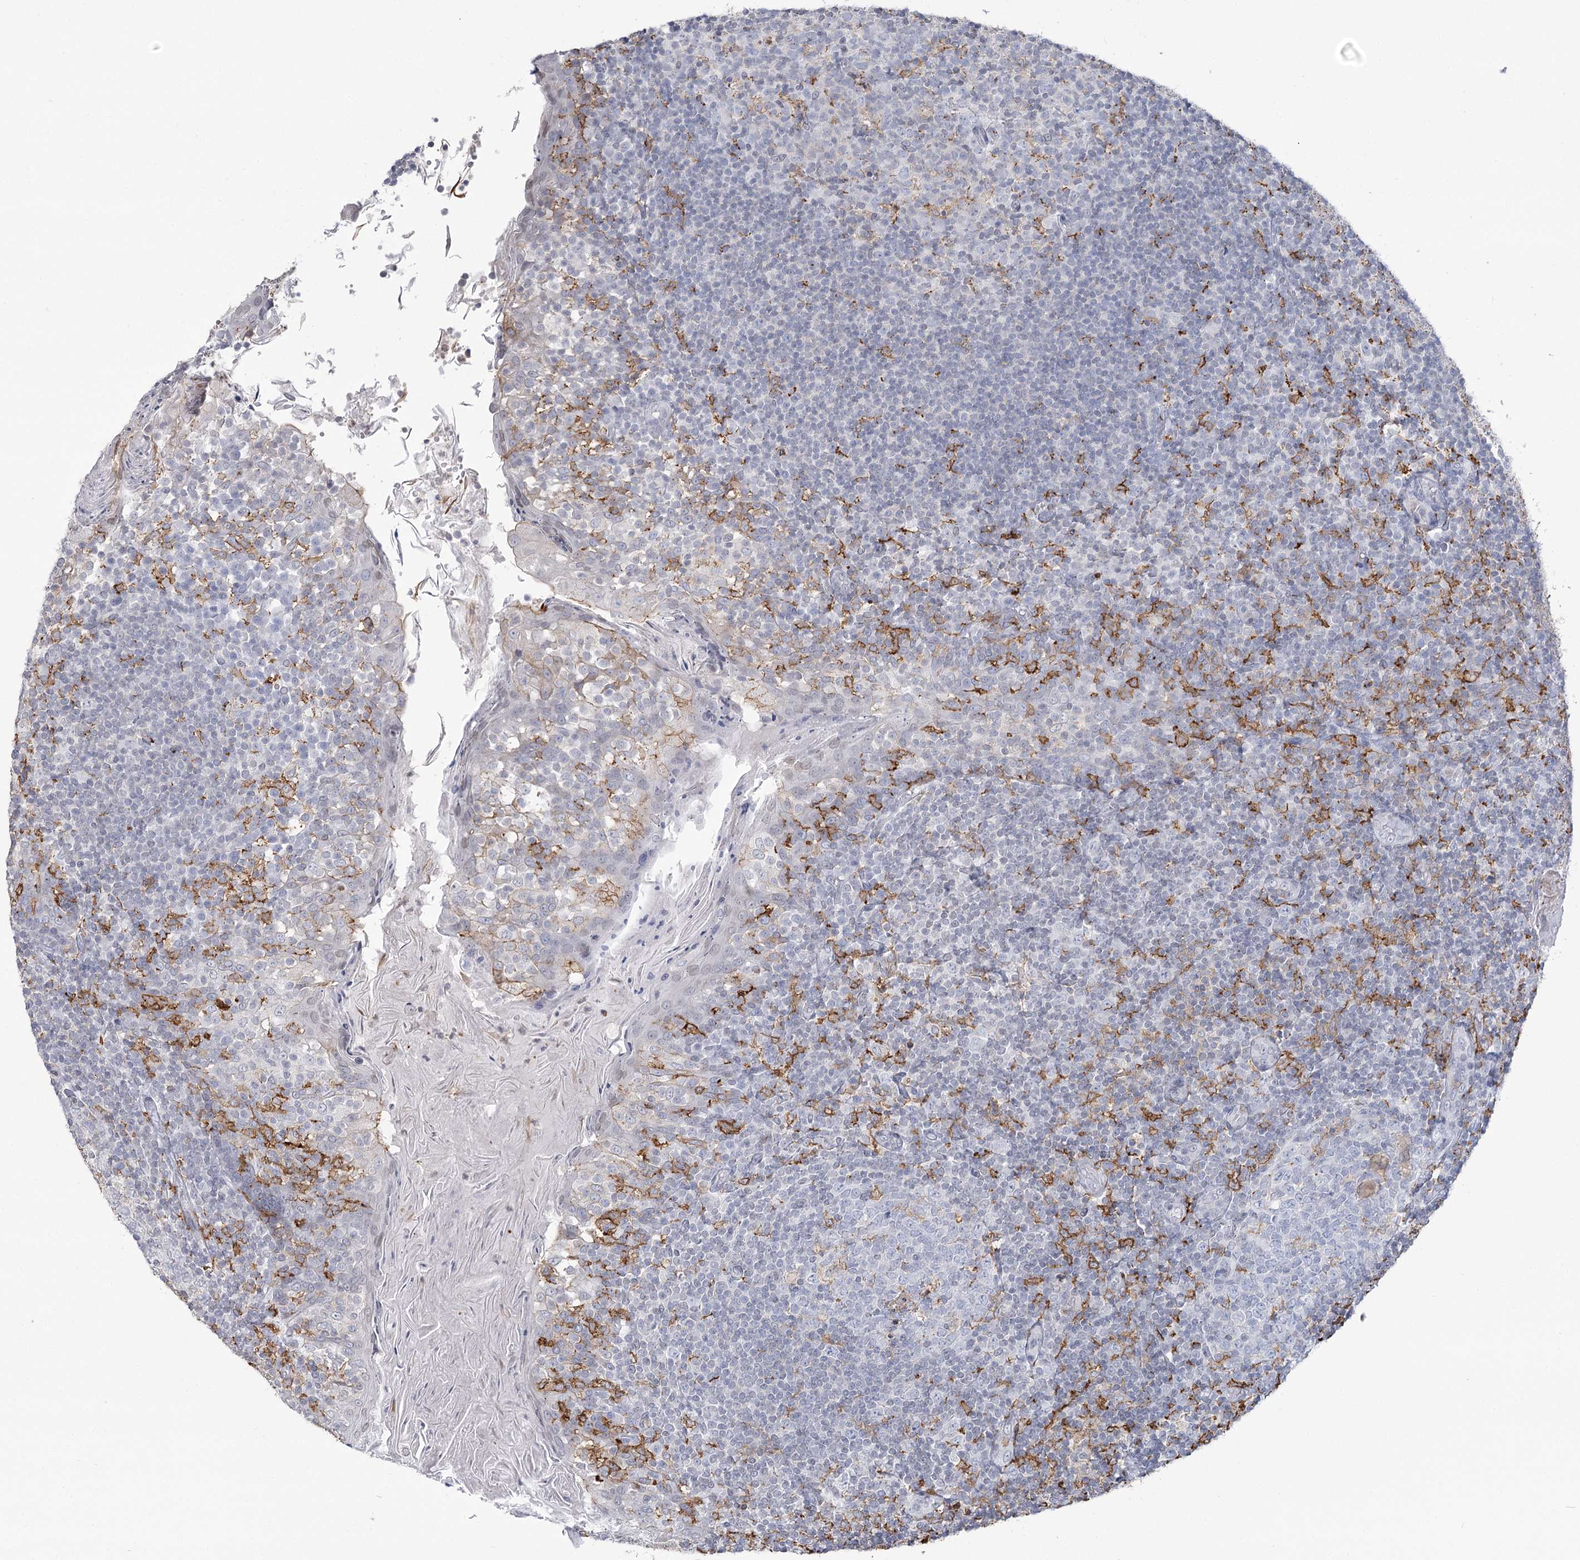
{"staining": {"intensity": "negative", "quantity": "none", "location": "none"}, "tissue": "tonsil", "cell_type": "Germinal center cells", "image_type": "normal", "snomed": [{"axis": "morphology", "description": "Normal tissue, NOS"}, {"axis": "topography", "description": "Tonsil"}], "caption": "Photomicrograph shows no significant protein expression in germinal center cells of benign tonsil.", "gene": "C11orf1", "patient": {"sex": "female", "age": 19}}